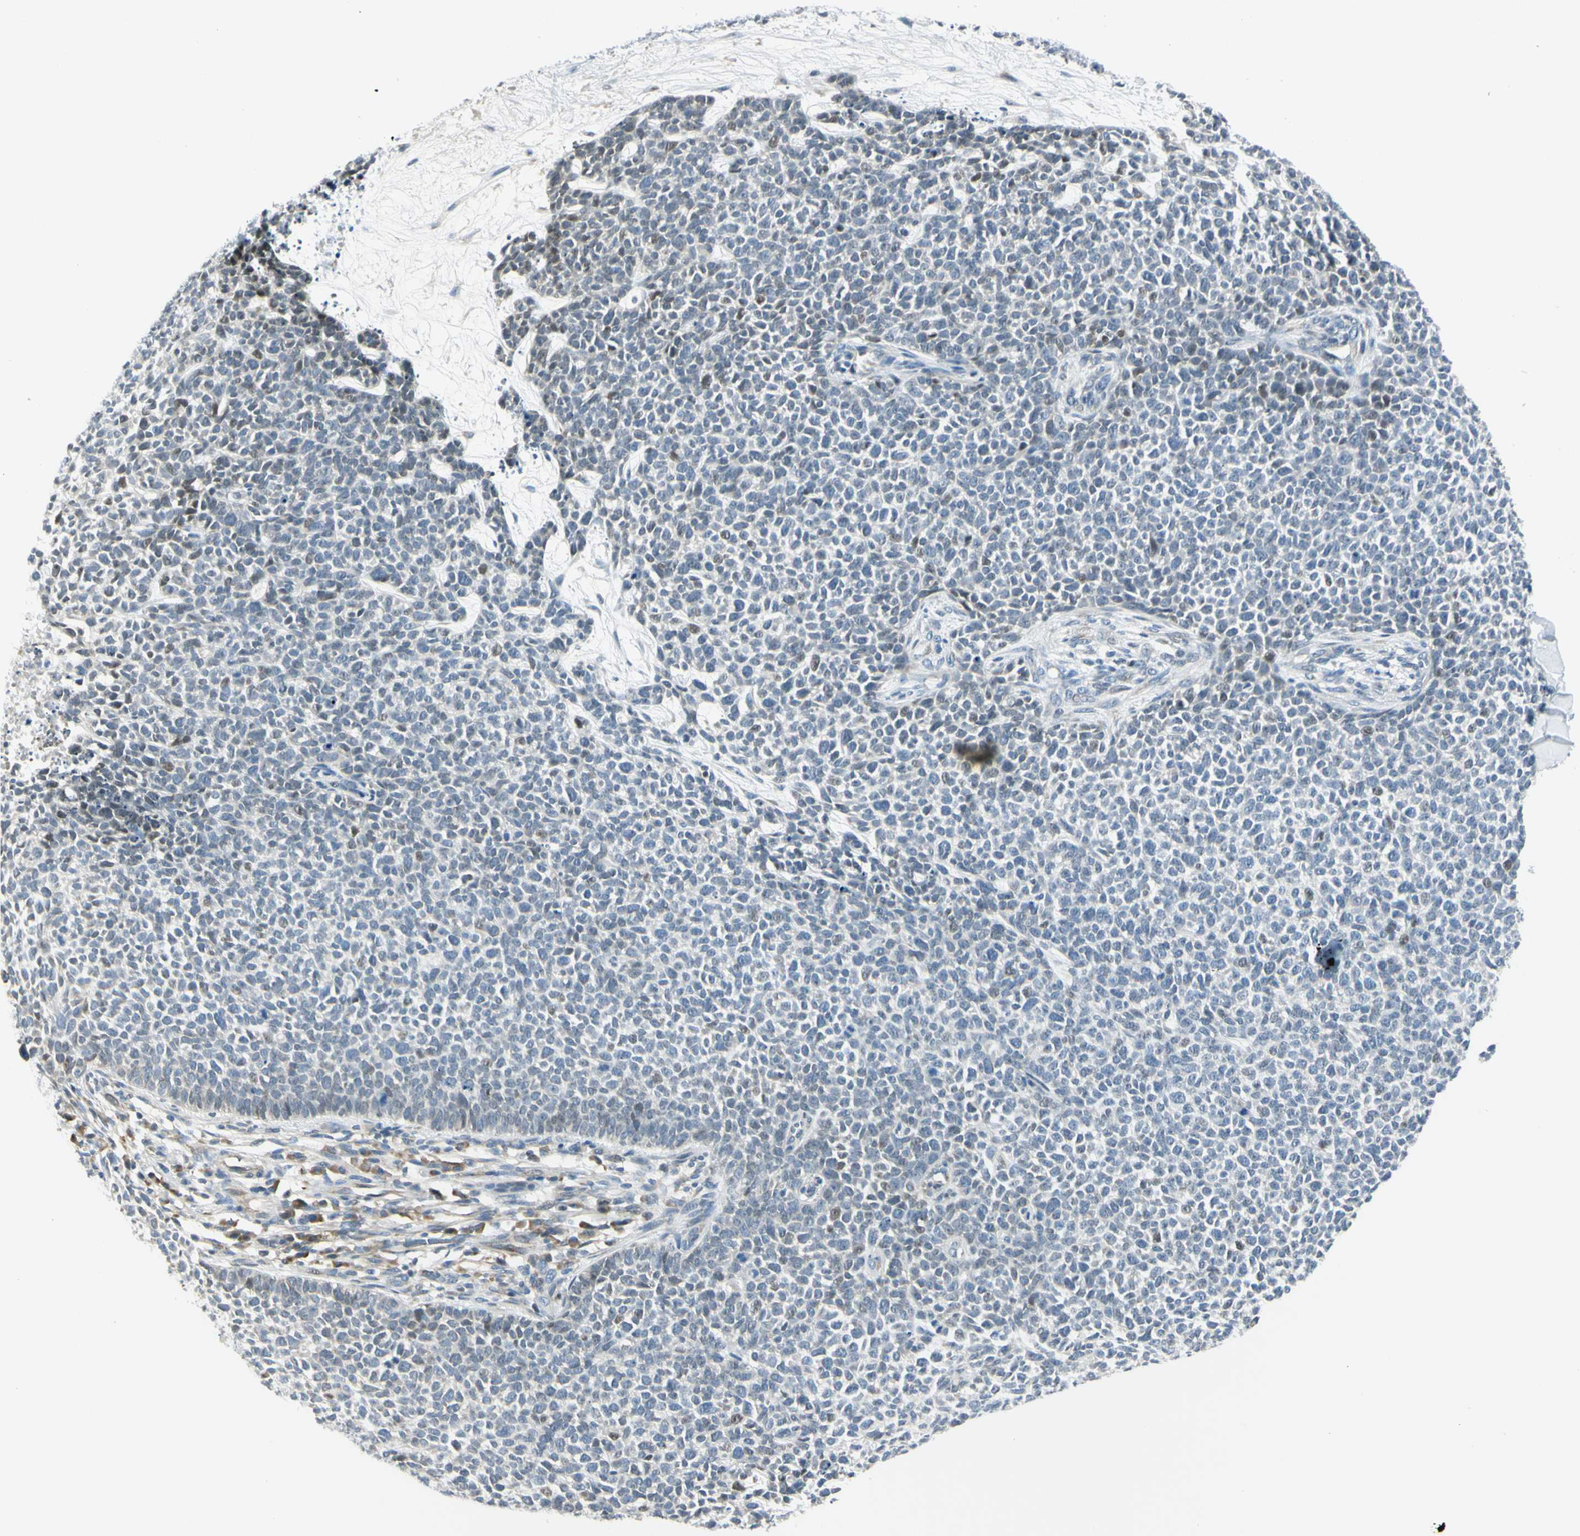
{"staining": {"intensity": "weak", "quantity": "<25%", "location": "nuclear"}, "tissue": "skin cancer", "cell_type": "Tumor cells", "image_type": "cancer", "snomed": [{"axis": "morphology", "description": "Basal cell carcinoma"}, {"axis": "topography", "description": "Skin"}], "caption": "Tumor cells are negative for protein expression in human skin cancer (basal cell carcinoma). (Immunohistochemistry, brightfield microscopy, high magnification).", "gene": "NPDC1", "patient": {"sex": "female", "age": 84}}